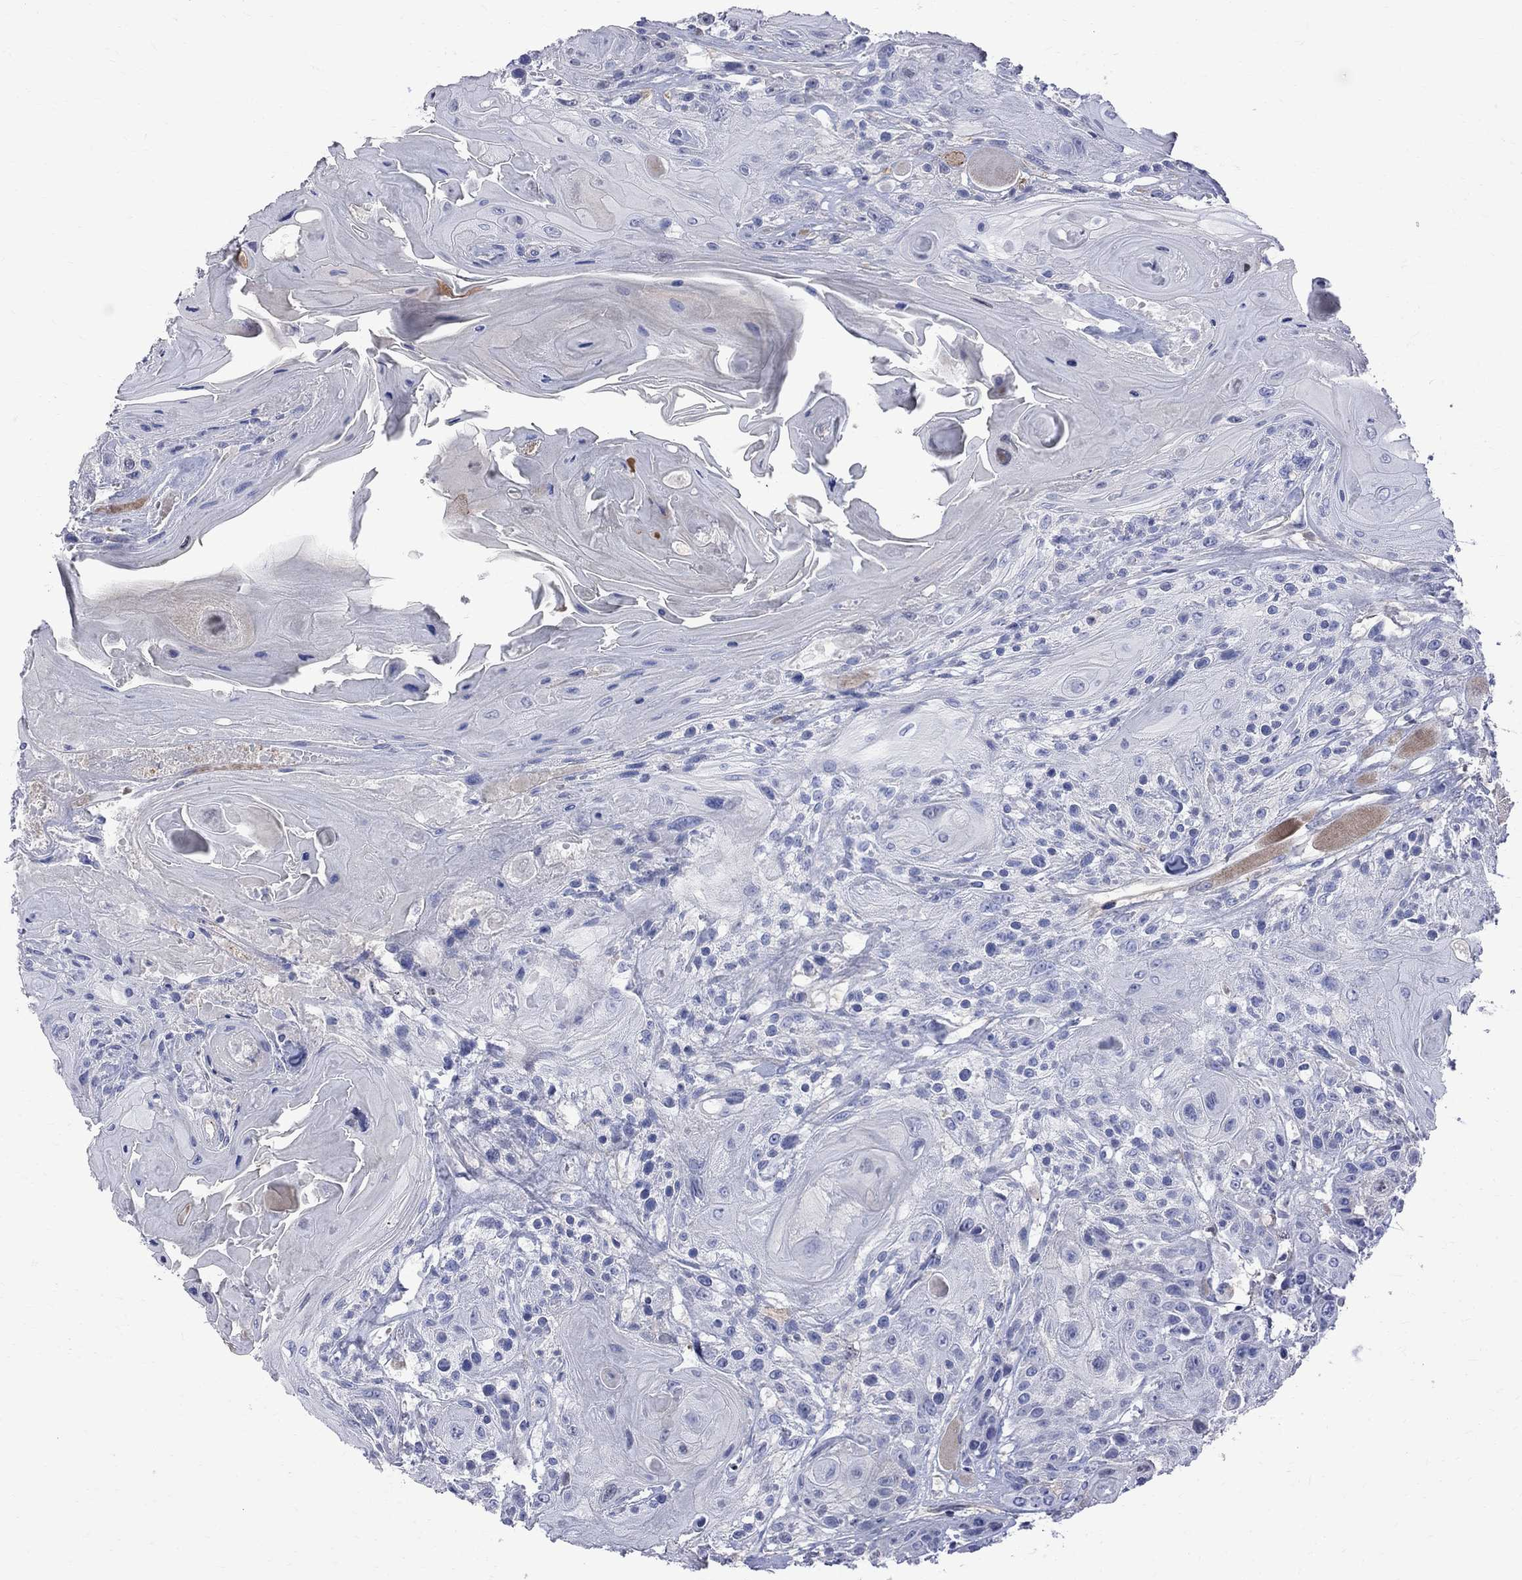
{"staining": {"intensity": "negative", "quantity": "none", "location": "none"}, "tissue": "head and neck cancer", "cell_type": "Tumor cells", "image_type": "cancer", "snomed": [{"axis": "morphology", "description": "Squamous cell carcinoma, NOS"}, {"axis": "topography", "description": "Head-Neck"}], "caption": "This is an IHC image of head and neck cancer (squamous cell carcinoma). There is no staining in tumor cells.", "gene": "S100A3", "patient": {"sex": "female", "age": 59}}